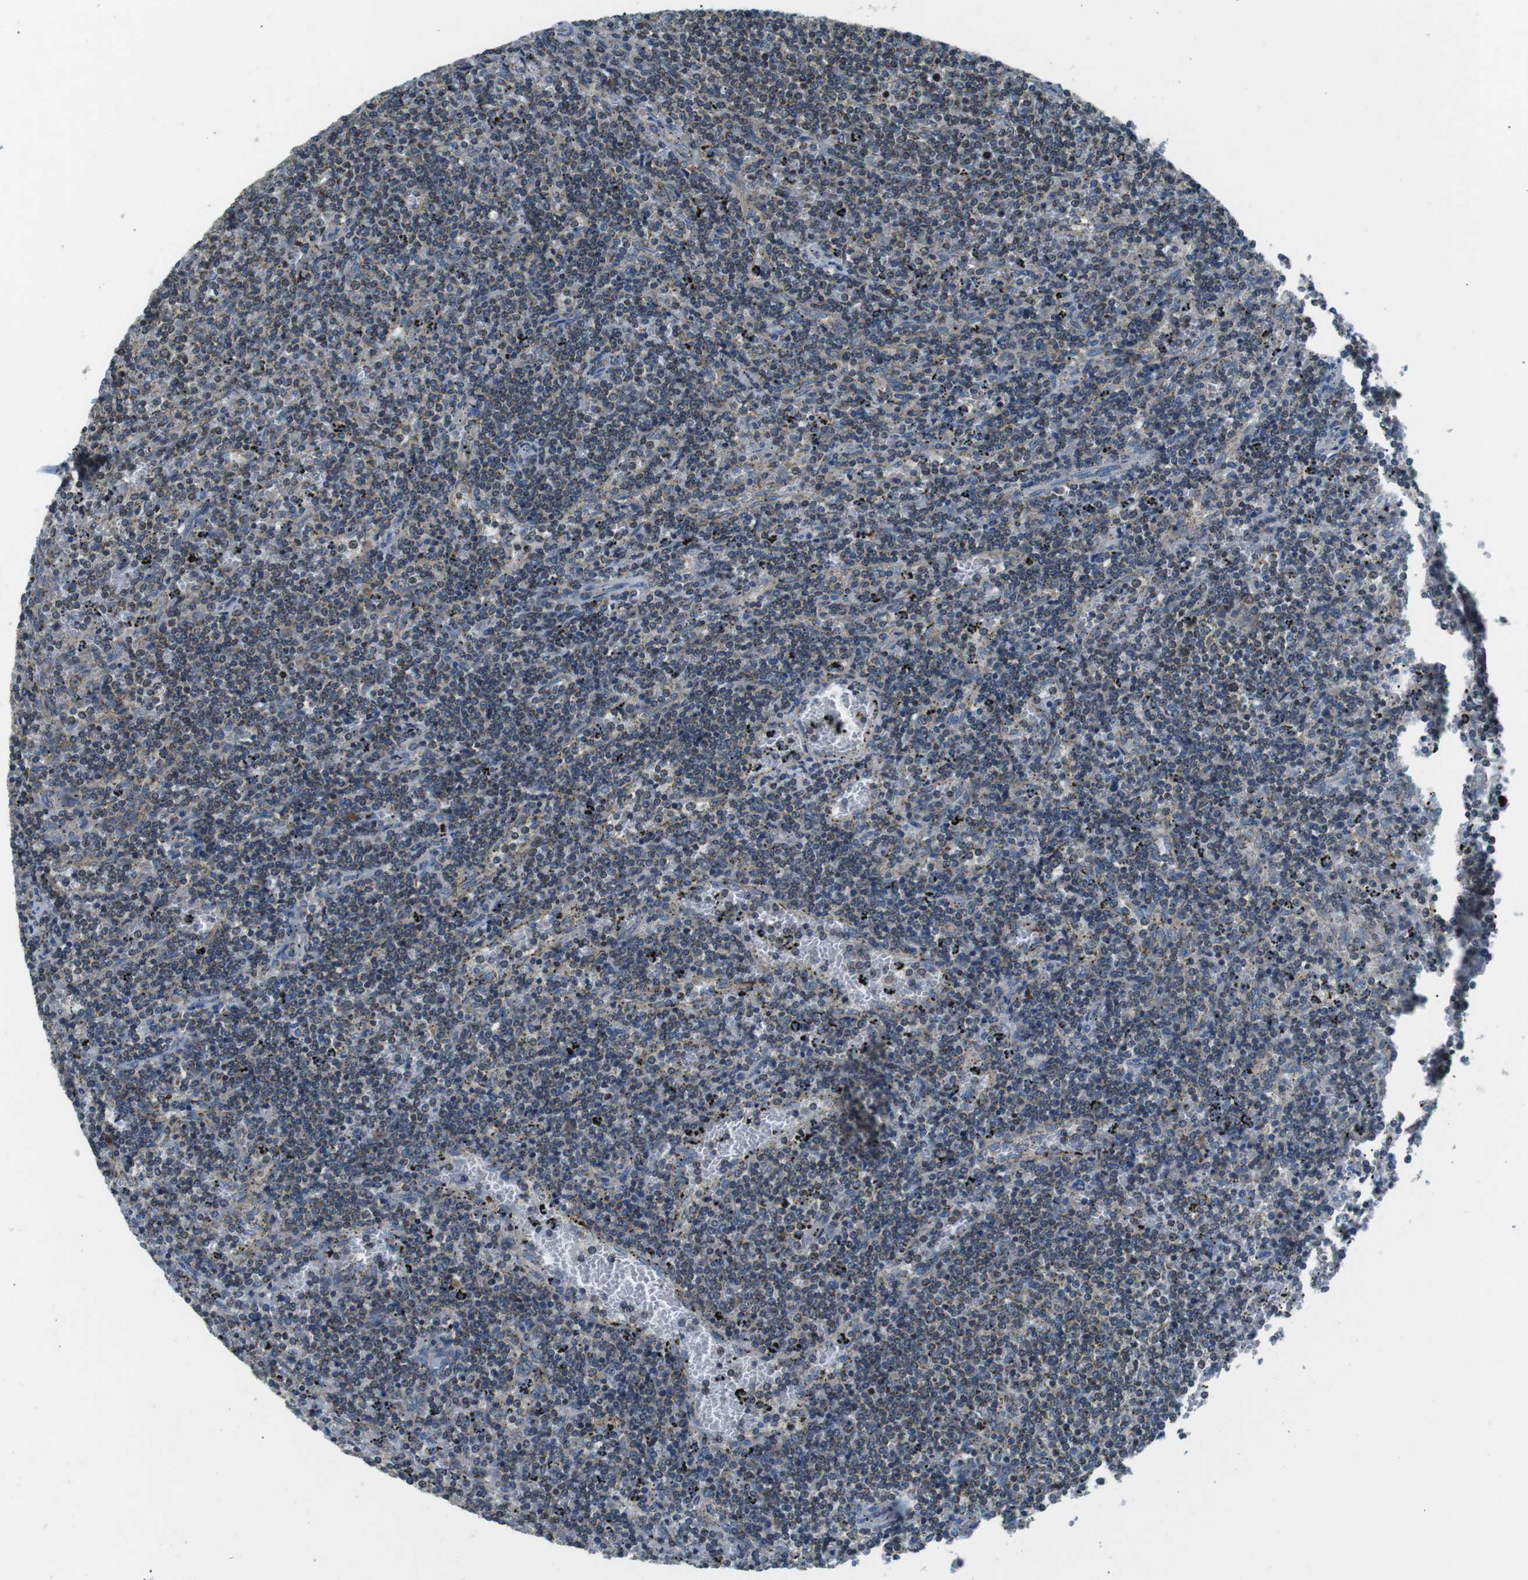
{"staining": {"intensity": "negative", "quantity": "none", "location": "none"}, "tissue": "lymphoma", "cell_type": "Tumor cells", "image_type": "cancer", "snomed": [{"axis": "morphology", "description": "Malignant lymphoma, non-Hodgkin's type, Low grade"}, {"axis": "topography", "description": "Spleen"}], "caption": "The histopathology image exhibits no staining of tumor cells in lymphoma.", "gene": "FAM3B", "patient": {"sex": "female", "age": 50}}